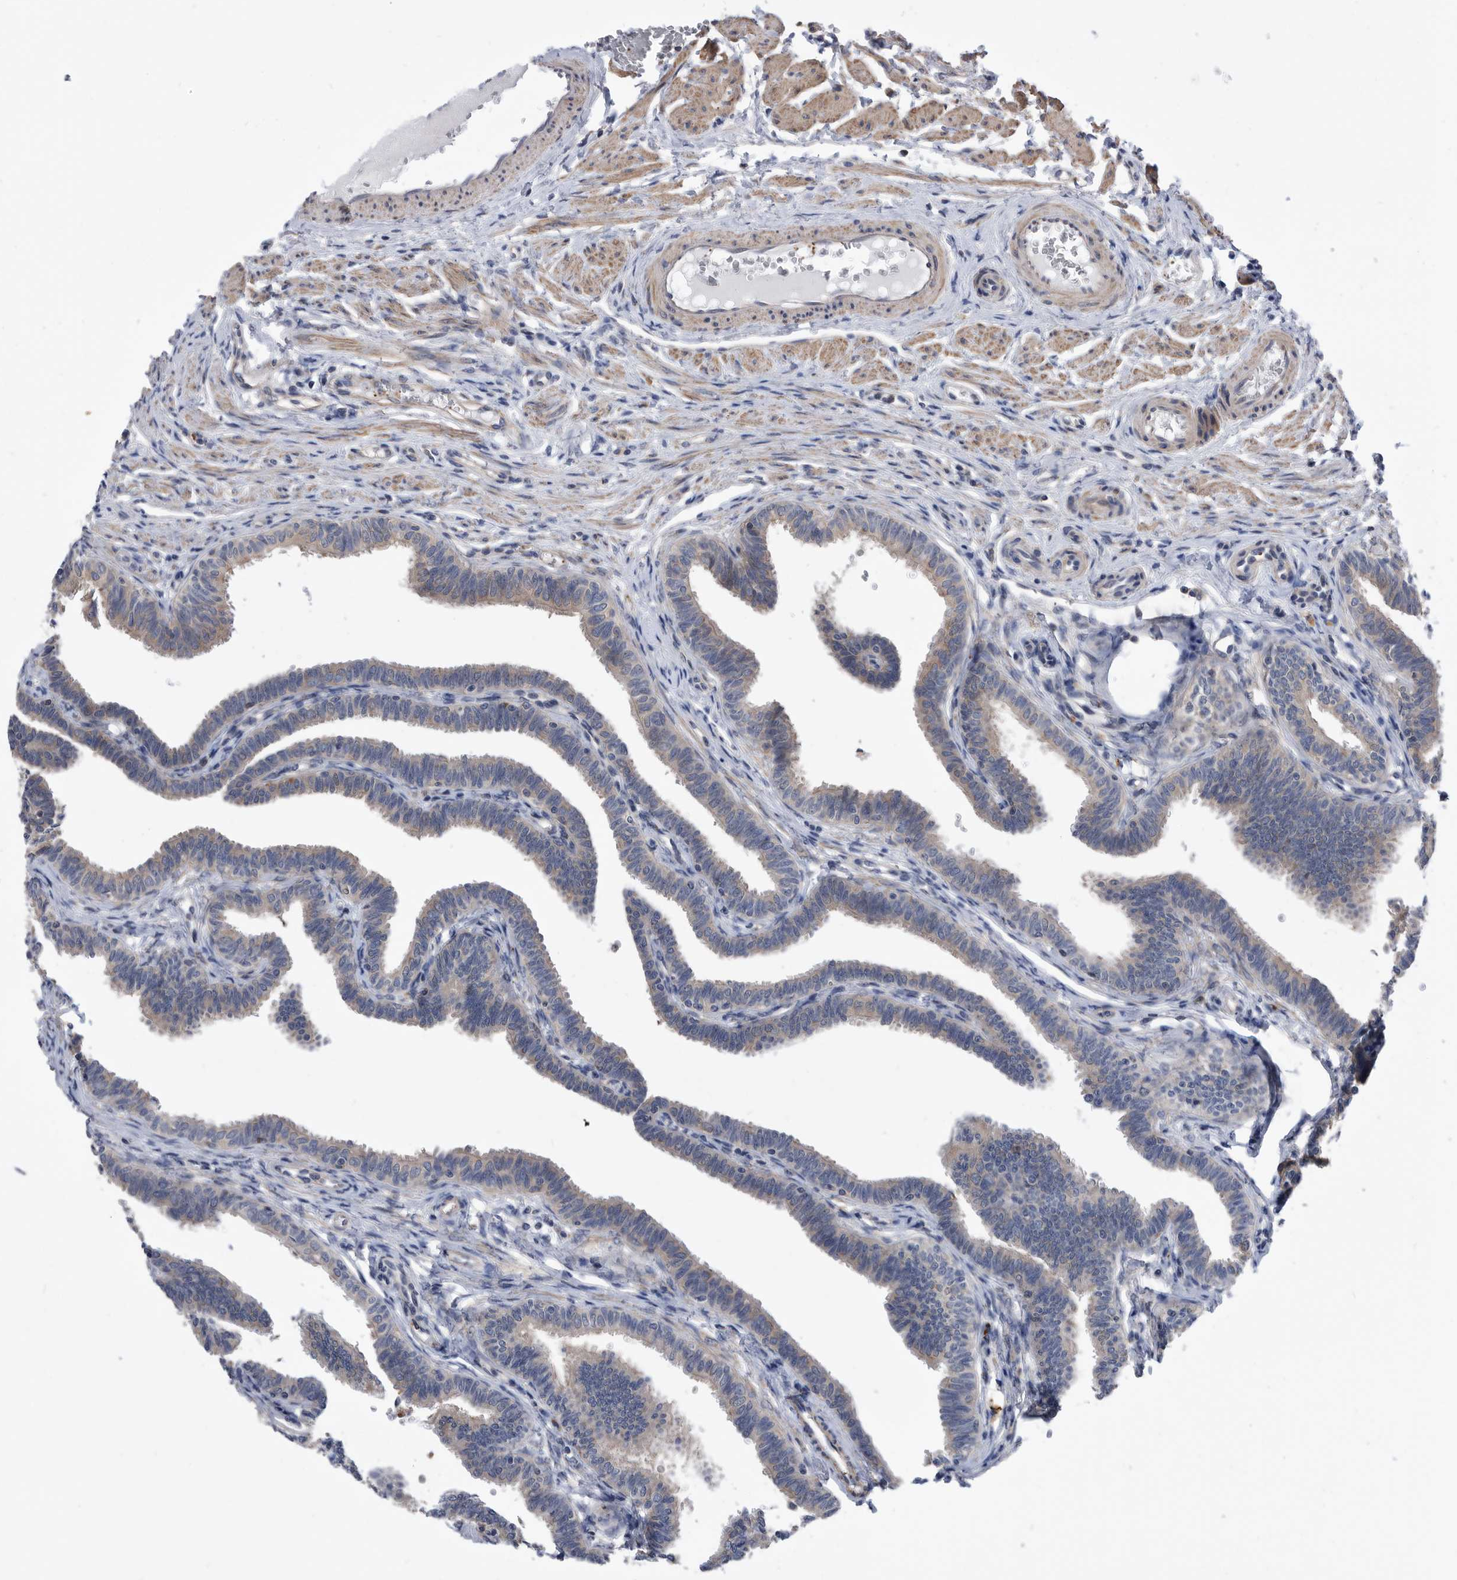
{"staining": {"intensity": "moderate", "quantity": "25%-75%", "location": "cytoplasmic/membranous"}, "tissue": "fallopian tube", "cell_type": "Glandular cells", "image_type": "normal", "snomed": [{"axis": "morphology", "description": "Normal tissue, NOS"}, {"axis": "topography", "description": "Fallopian tube"}, {"axis": "topography", "description": "Ovary"}], "caption": "Fallopian tube stained for a protein shows moderate cytoplasmic/membranous positivity in glandular cells. (DAB (3,3'-diaminobenzidine) IHC, brown staining for protein, blue staining for nuclei).", "gene": "BAIAP3", "patient": {"sex": "female", "age": 23}}